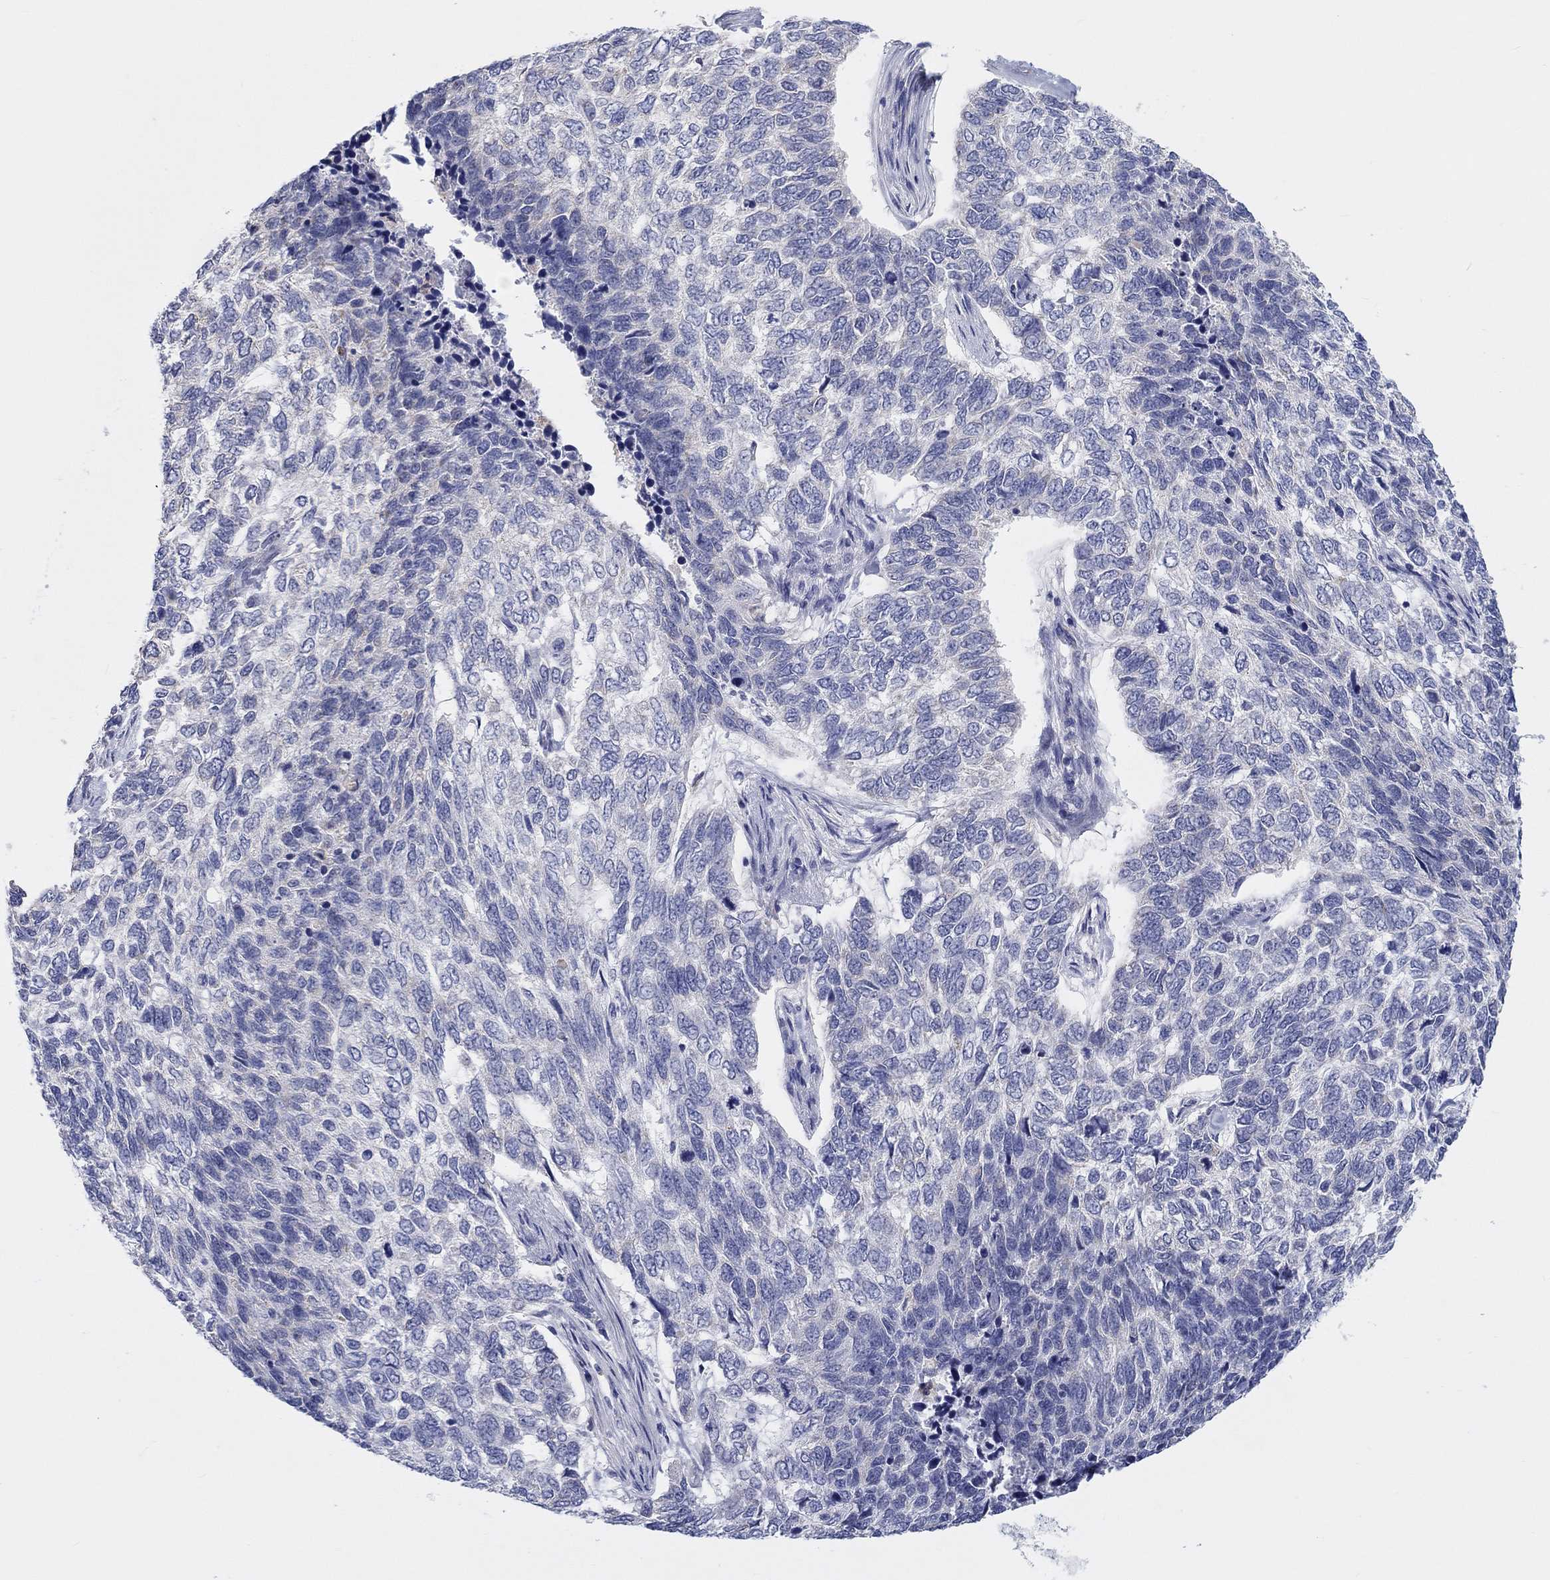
{"staining": {"intensity": "negative", "quantity": "none", "location": "none"}, "tissue": "skin cancer", "cell_type": "Tumor cells", "image_type": "cancer", "snomed": [{"axis": "morphology", "description": "Basal cell carcinoma"}, {"axis": "topography", "description": "Skin"}], "caption": "Tumor cells are negative for brown protein staining in basal cell carcinoma (skin).", "gene": "BCO2", "patient": {"sex": "female", "age": 65}}